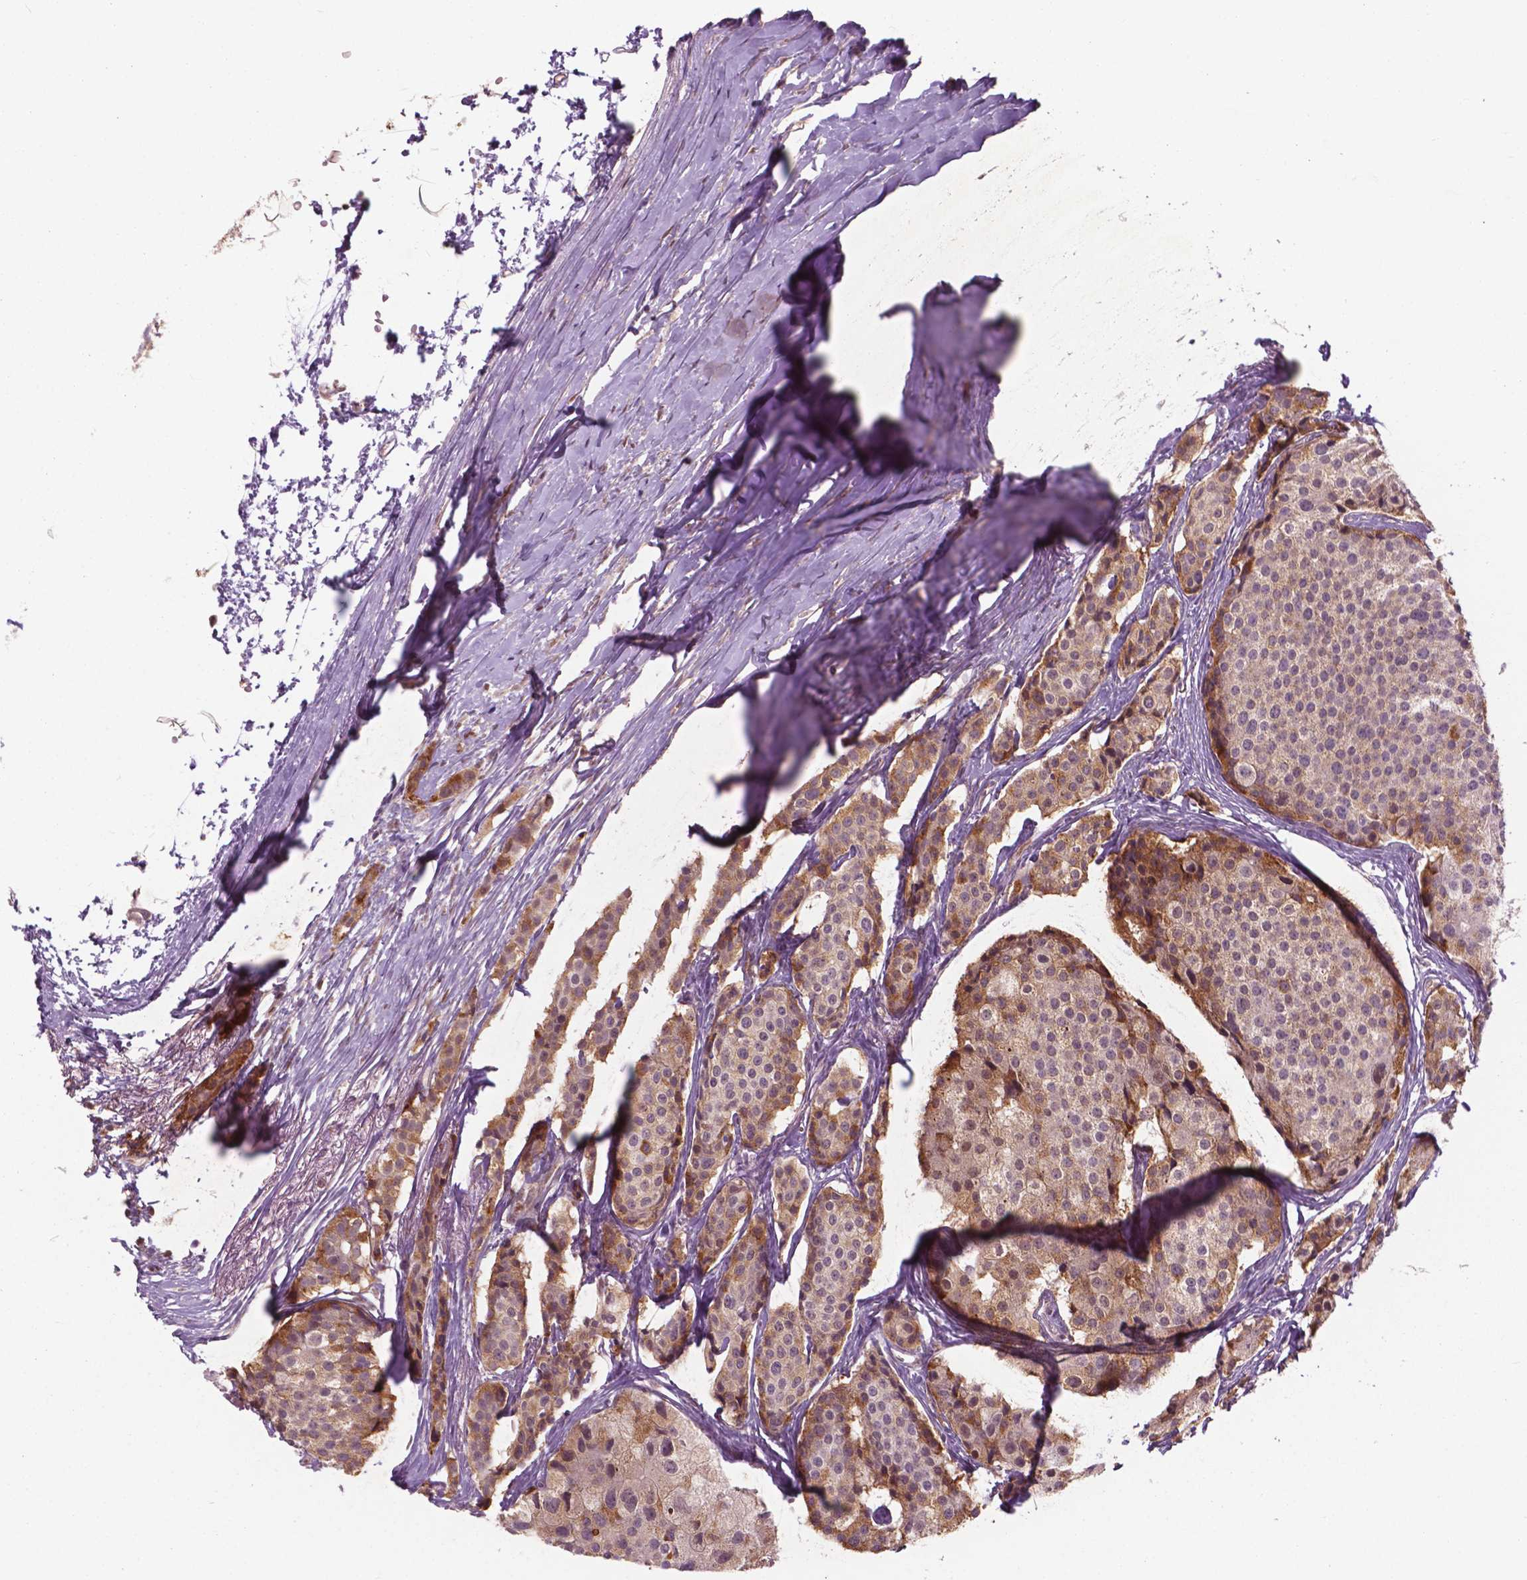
{"staining": {"intensity": "weak", "quantity": "<25%", "location": "cytoplasmic/membranous"}, "tissue": "carcinoid", "cell_type": "Tumor cells", "image_type": "cancer", "snomed": [{"axis": "morphology", "description": "Carcinoid, malignant, NOS"}, {"axis": "topography", "description": "Small intestine"}], "caption": "High power microscopy image of an IHC photomicrograph of carcinoid (malignant), revealing no significant positivity in tumor cells.", "gene": "NFAT5", "patient": {"sex": "female", "age": 65}}